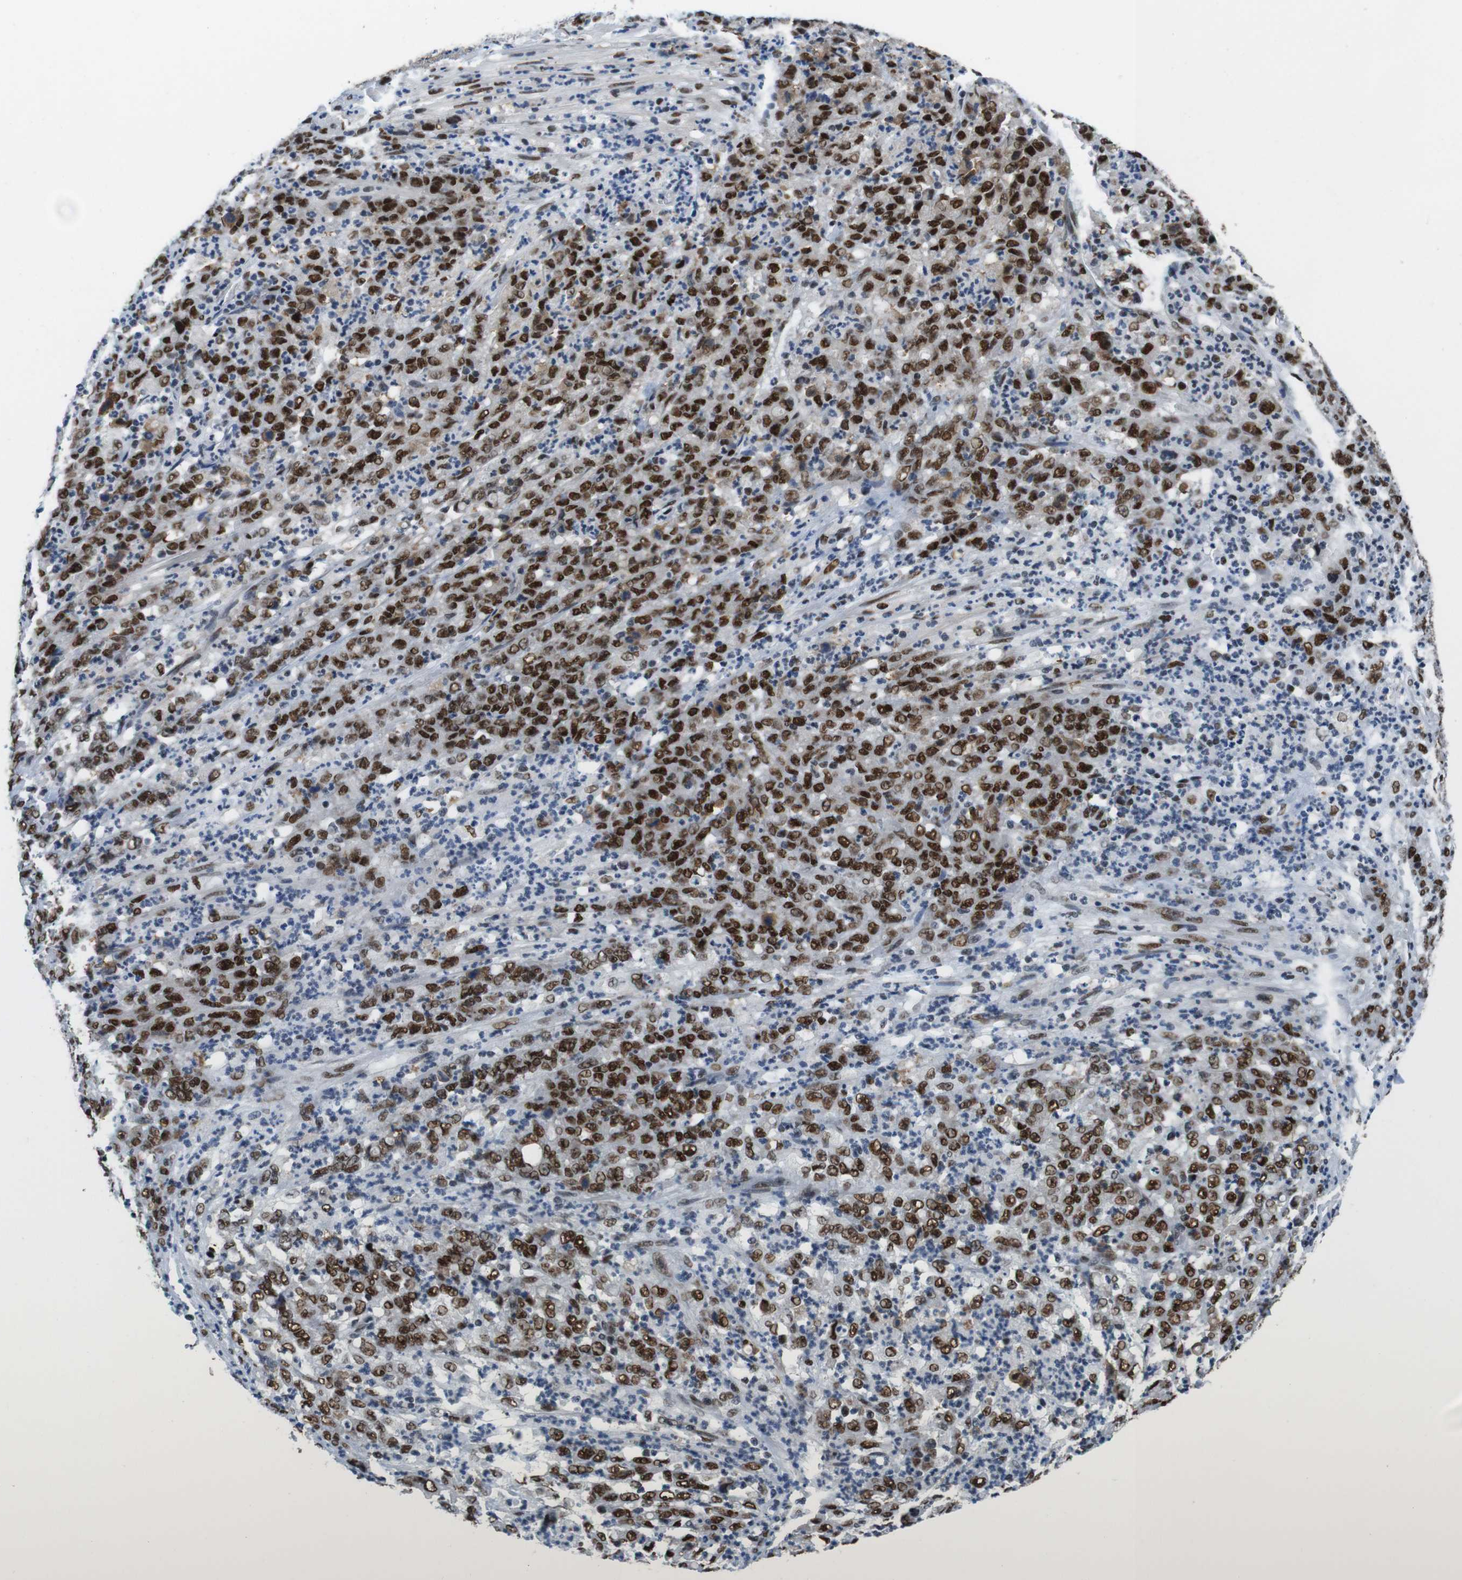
{"staining": {"intensity": "strong", "quantity": ">75%", "location": "nuclear"}, "tissue": "stomach cancer", "cell_type": "Tumor cells", "image_type": "cancer", "snomed": [{"axis": "morphology", "description": "Adenocarcinoma, NOS"}, {"axis": "topography", "description": "Stomach, lower"}], "caption": "High-magnification brightfield microscopy of stomach cancer (adenocarcinoma) stained with DAB (brown) and counterstained with hematoxylin (blue). tumor cells exhibit strong nuclear staining is present in approximately>75% of cells.", "gene": "PSME3", "patient": {"sex": "female", "age": 71}}